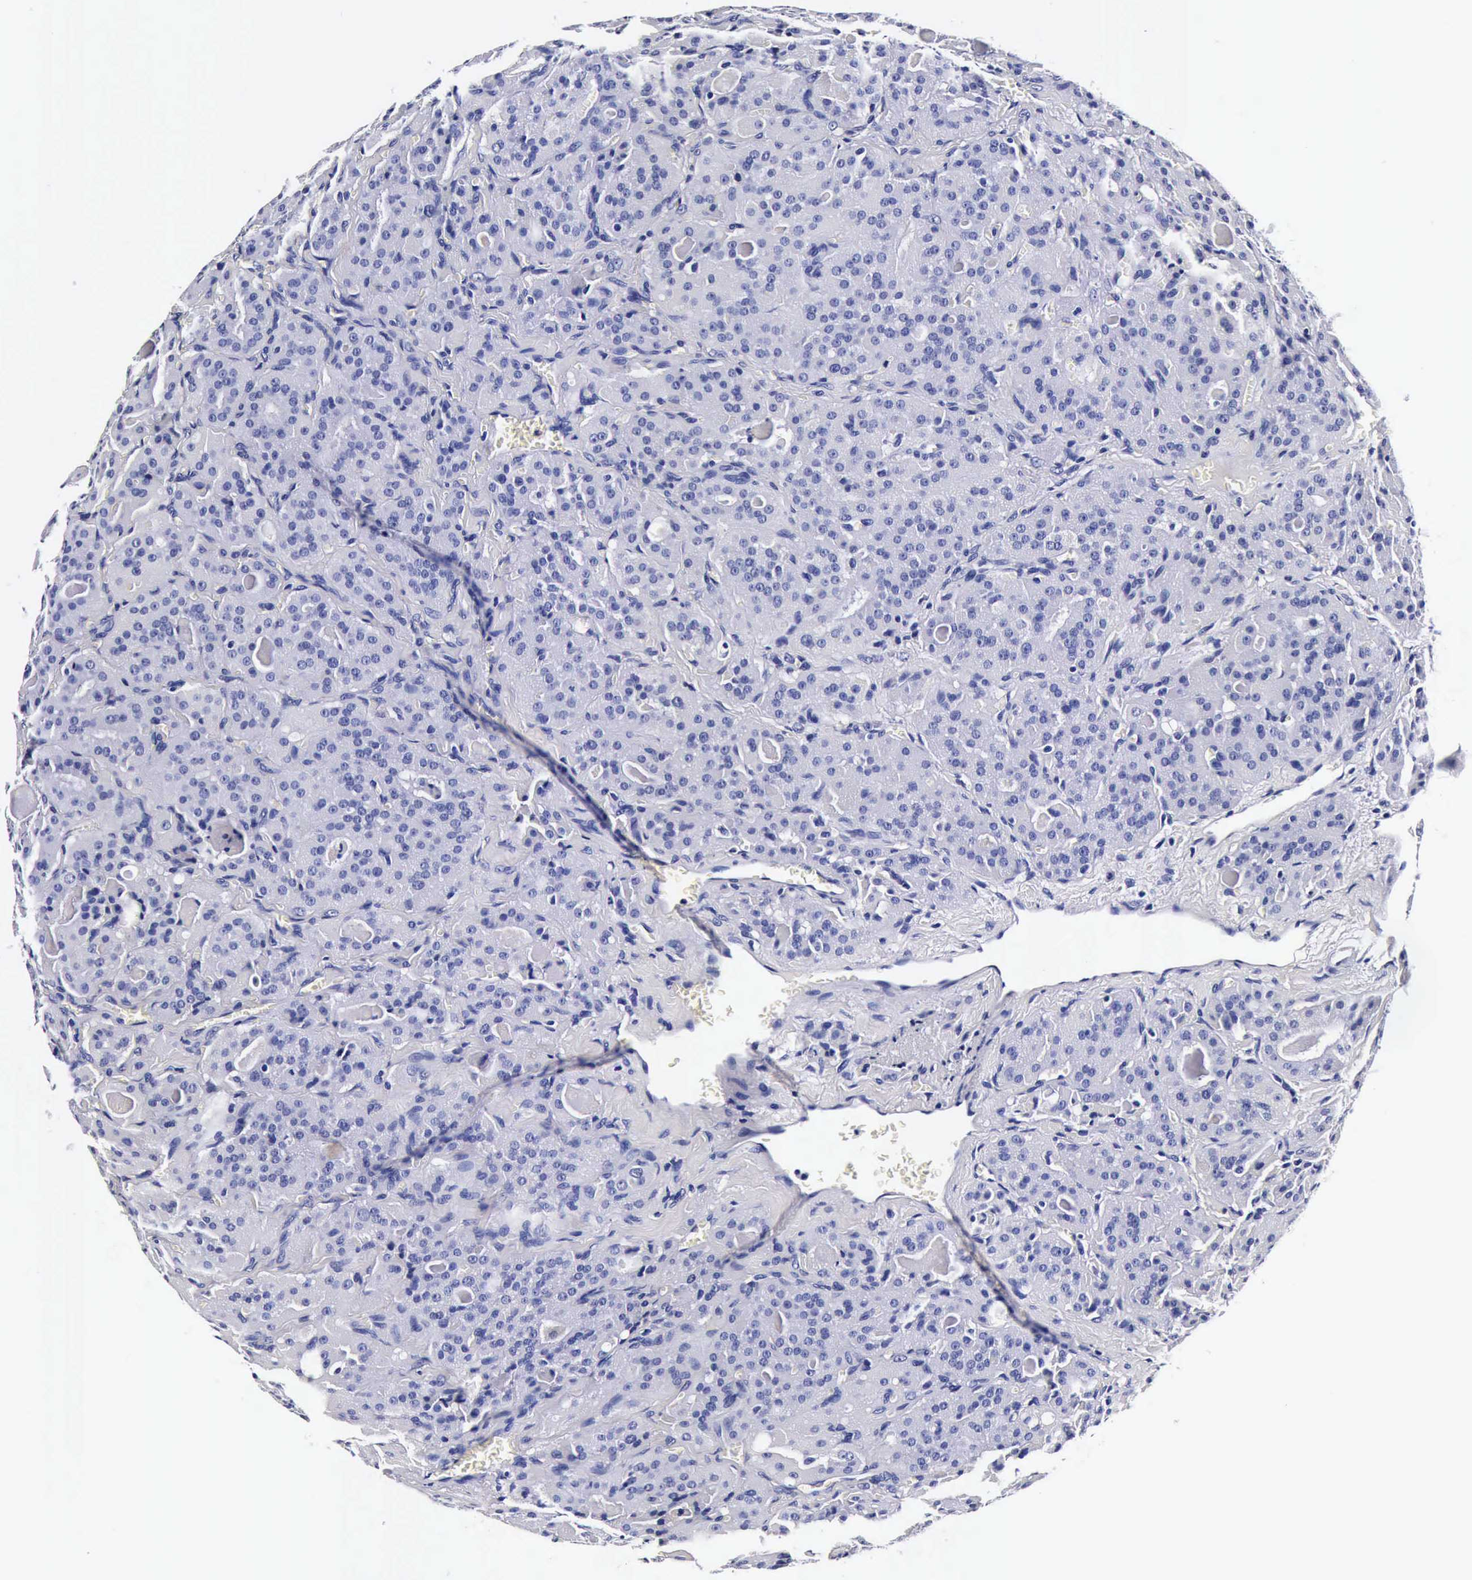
{"staining": {"intensity": "negative", "quantity": "none", "location": "none"}, "tissue": "thyroid cancer", "cell_type": "Tumor cells", "image_type": "cancer", "snomed": [{"axis": "morphology", "description": "Carcinoma, NOS"}, {"axis": "topography", "description": "Thyroid gland"}], "caption": "IHC of carcinoma (thyroid) displays no staining in tumor cells. (DAB (3,3'-diaminobenzidine) immunohistochemistry (IHC), high magnification).", "gene": "IAPP", "patient": {"sex": "male", "age": 76}}